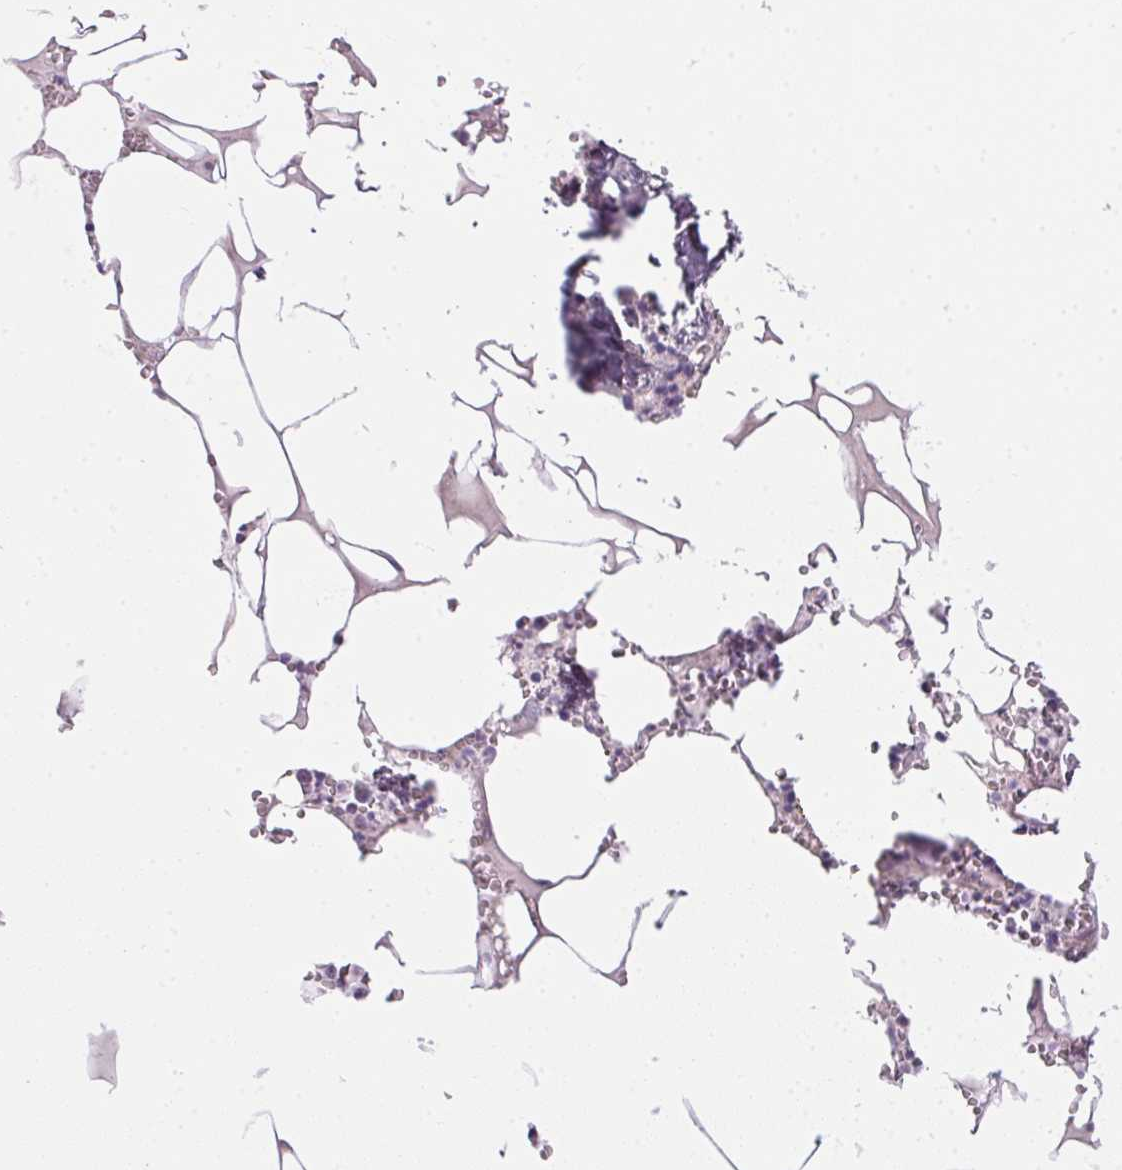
{"staining": {"intensity": "negative", "quantity": "none", "location": "none"}, "tissue": "bone marrow", "cell_type": "Hematopoietic cells", "image_type": "normal", "snomed": [{"axis": "morphology", "description": "Normal tissue, NOS"}, {"axis": "topography", "description": "Bone marrow"}], "caption": "The micrograph shows no significant expression in hematopoietic cells of bone marrow. (DAB (3,3'-diaminobenzidine) immunohistochemistry (IHC) with hematoxylin counter stain).", "gene": "CTCFL", "patient": {"sex": "male", "age": 54}}